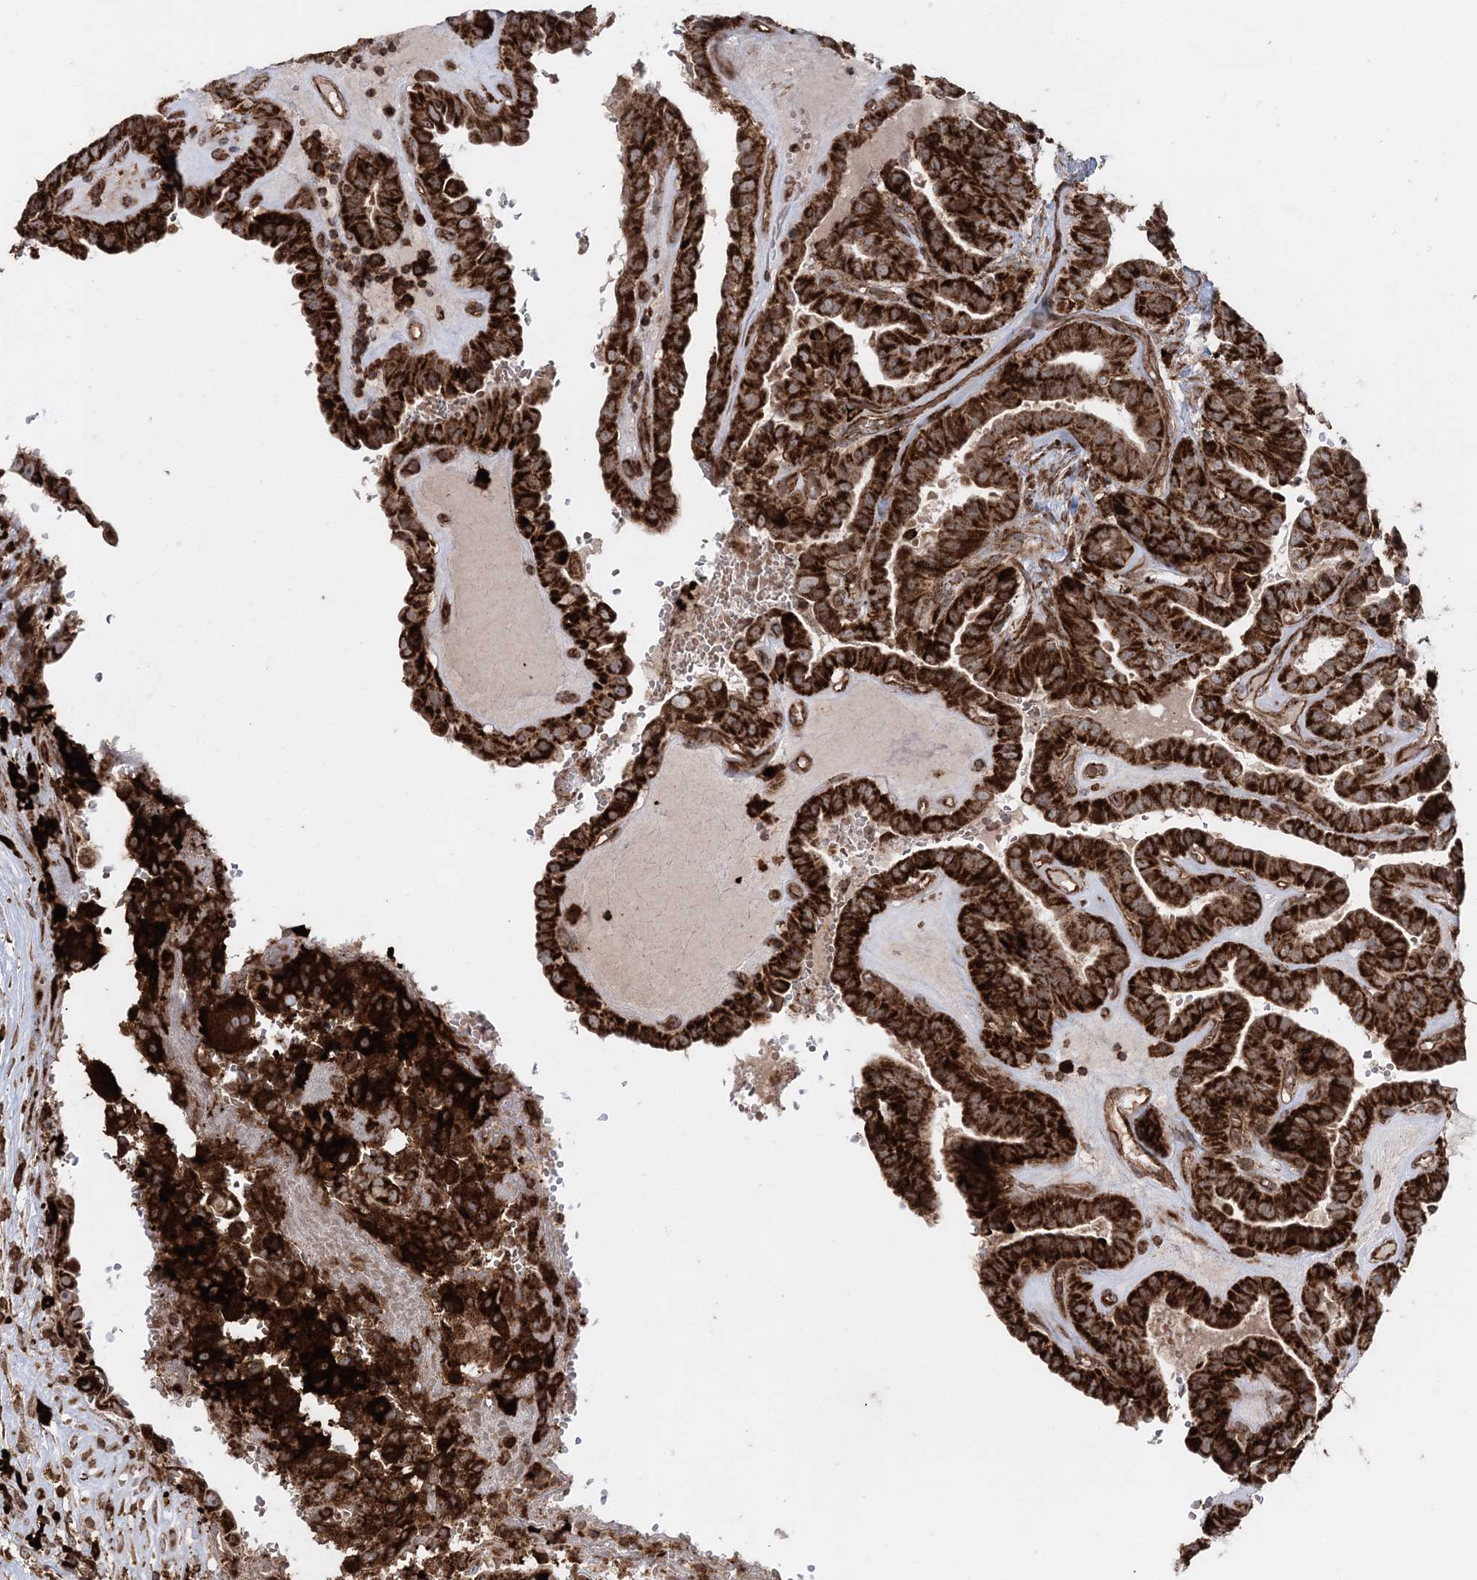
{"staining": {"intensity": "strong", "quantity": ">75%", "location": "cytoplasmic/membranous"}, "tissue": "thyroid cancer", "cell_type": "Tumor cells", "image_type": "cancer", "snomed": [{"axis": "morphology", "description": "Papillary adenocarcinoma, NOS"}, {"axis": "topography", "description": "Thyroid gland"}], "caption": "Immunohistochemistry (IHC) of human thyroid cancer (papillary adenocarcinoma) demonstrates high levels of strong cytoplasmic/membranous positivity in about >75% of tumor cells.", "gene": "LRPPRC", "patient": {"sex": "male", "age": 77}}